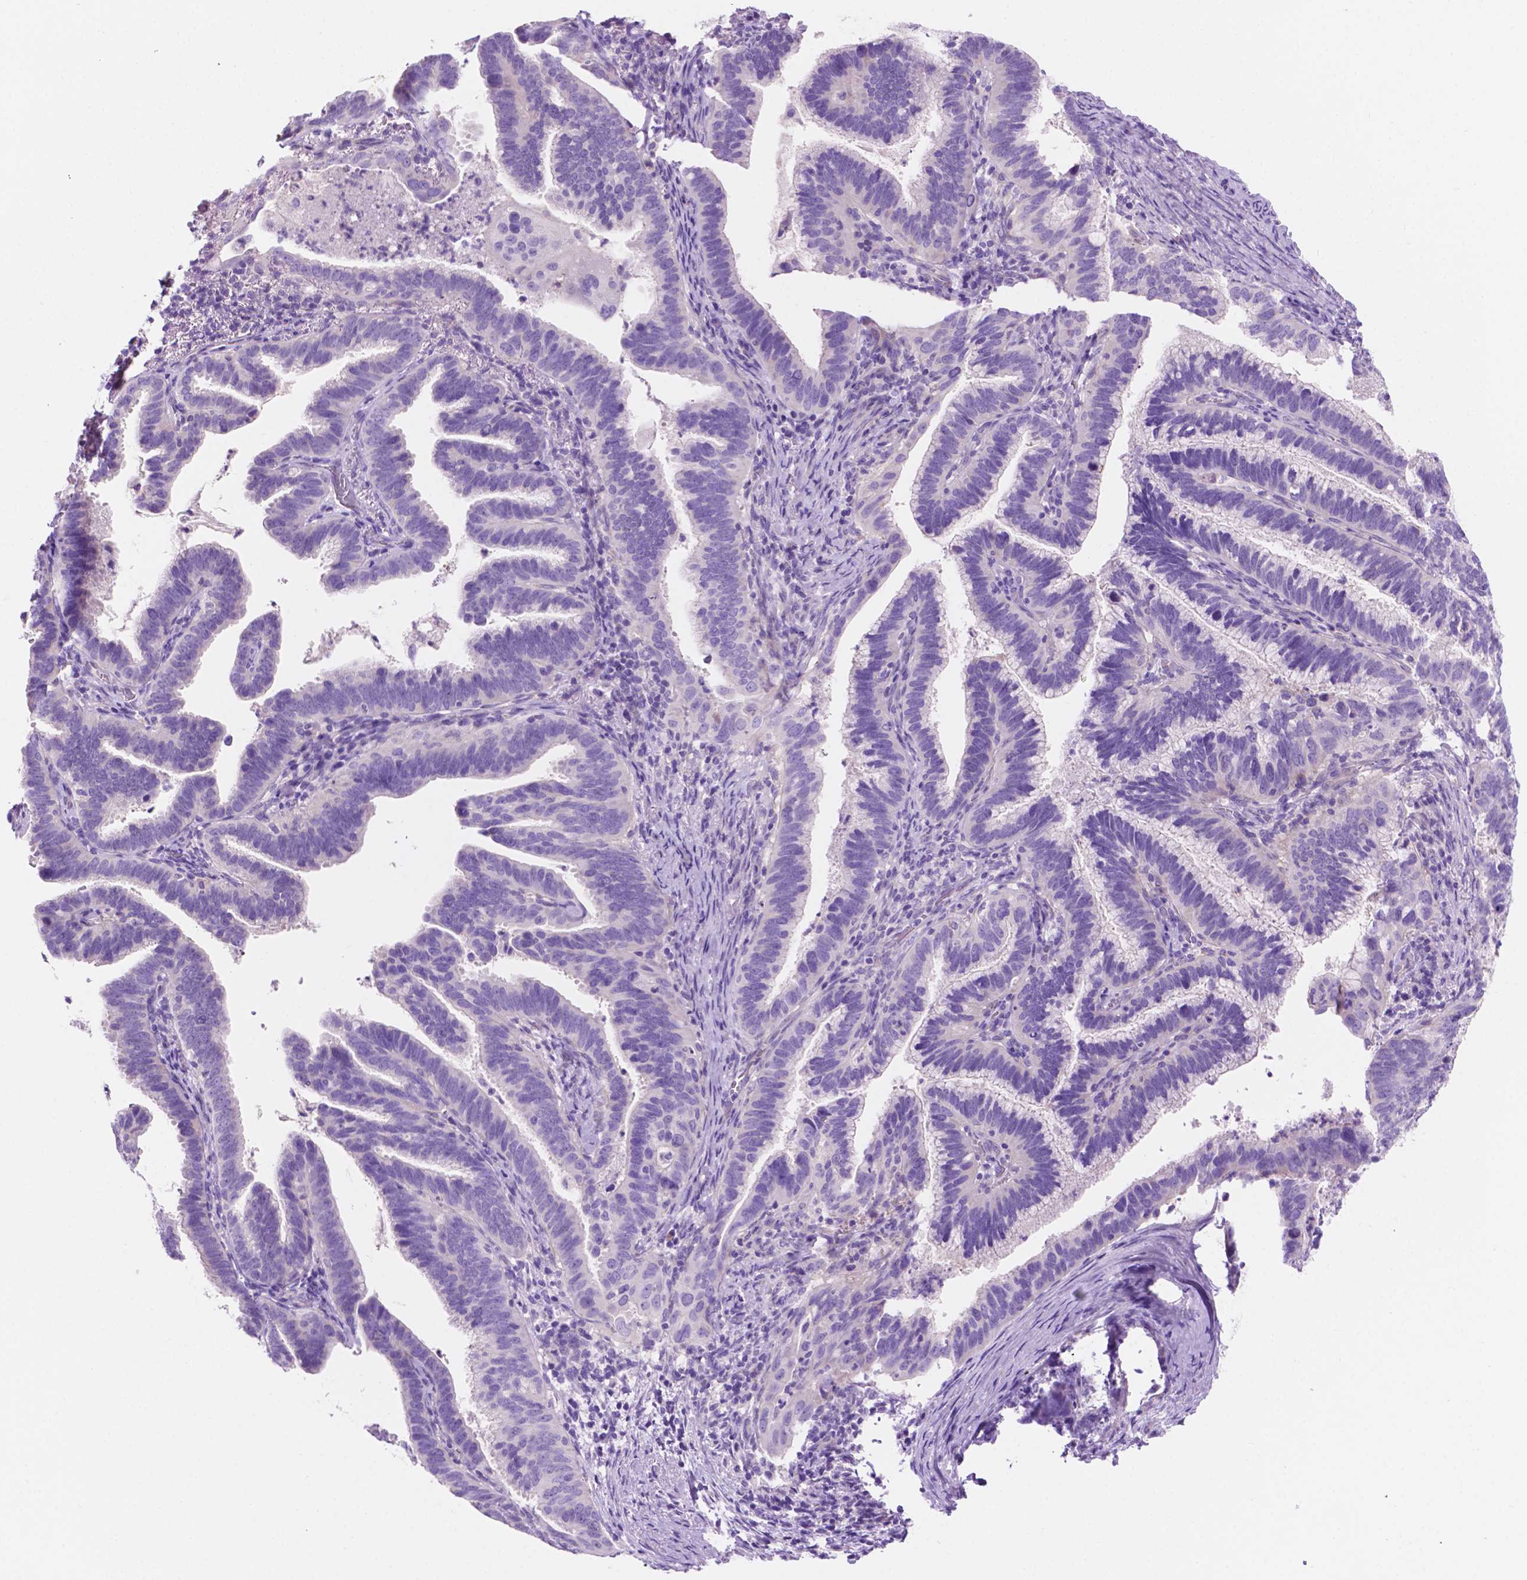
{"staining": {"intensity": "negative", "quantity": "none", "location": "none"}, "tissue": "cervical cancer", "cell_type": "Tumor cells", "image_type": "cancer", "snomed": [{"axis": "morphology", "description": "Adenocarcinoma, NOS"}, {"axis": "topography", "description": "Cervix"}], "caption": "IHC micrograph of cervical adenocarcinoma stained for a protein (brown), which displays no positivity in tumor cells.", "gene": "IGFN1", "patient": {"sex": "female", "age": 61}}